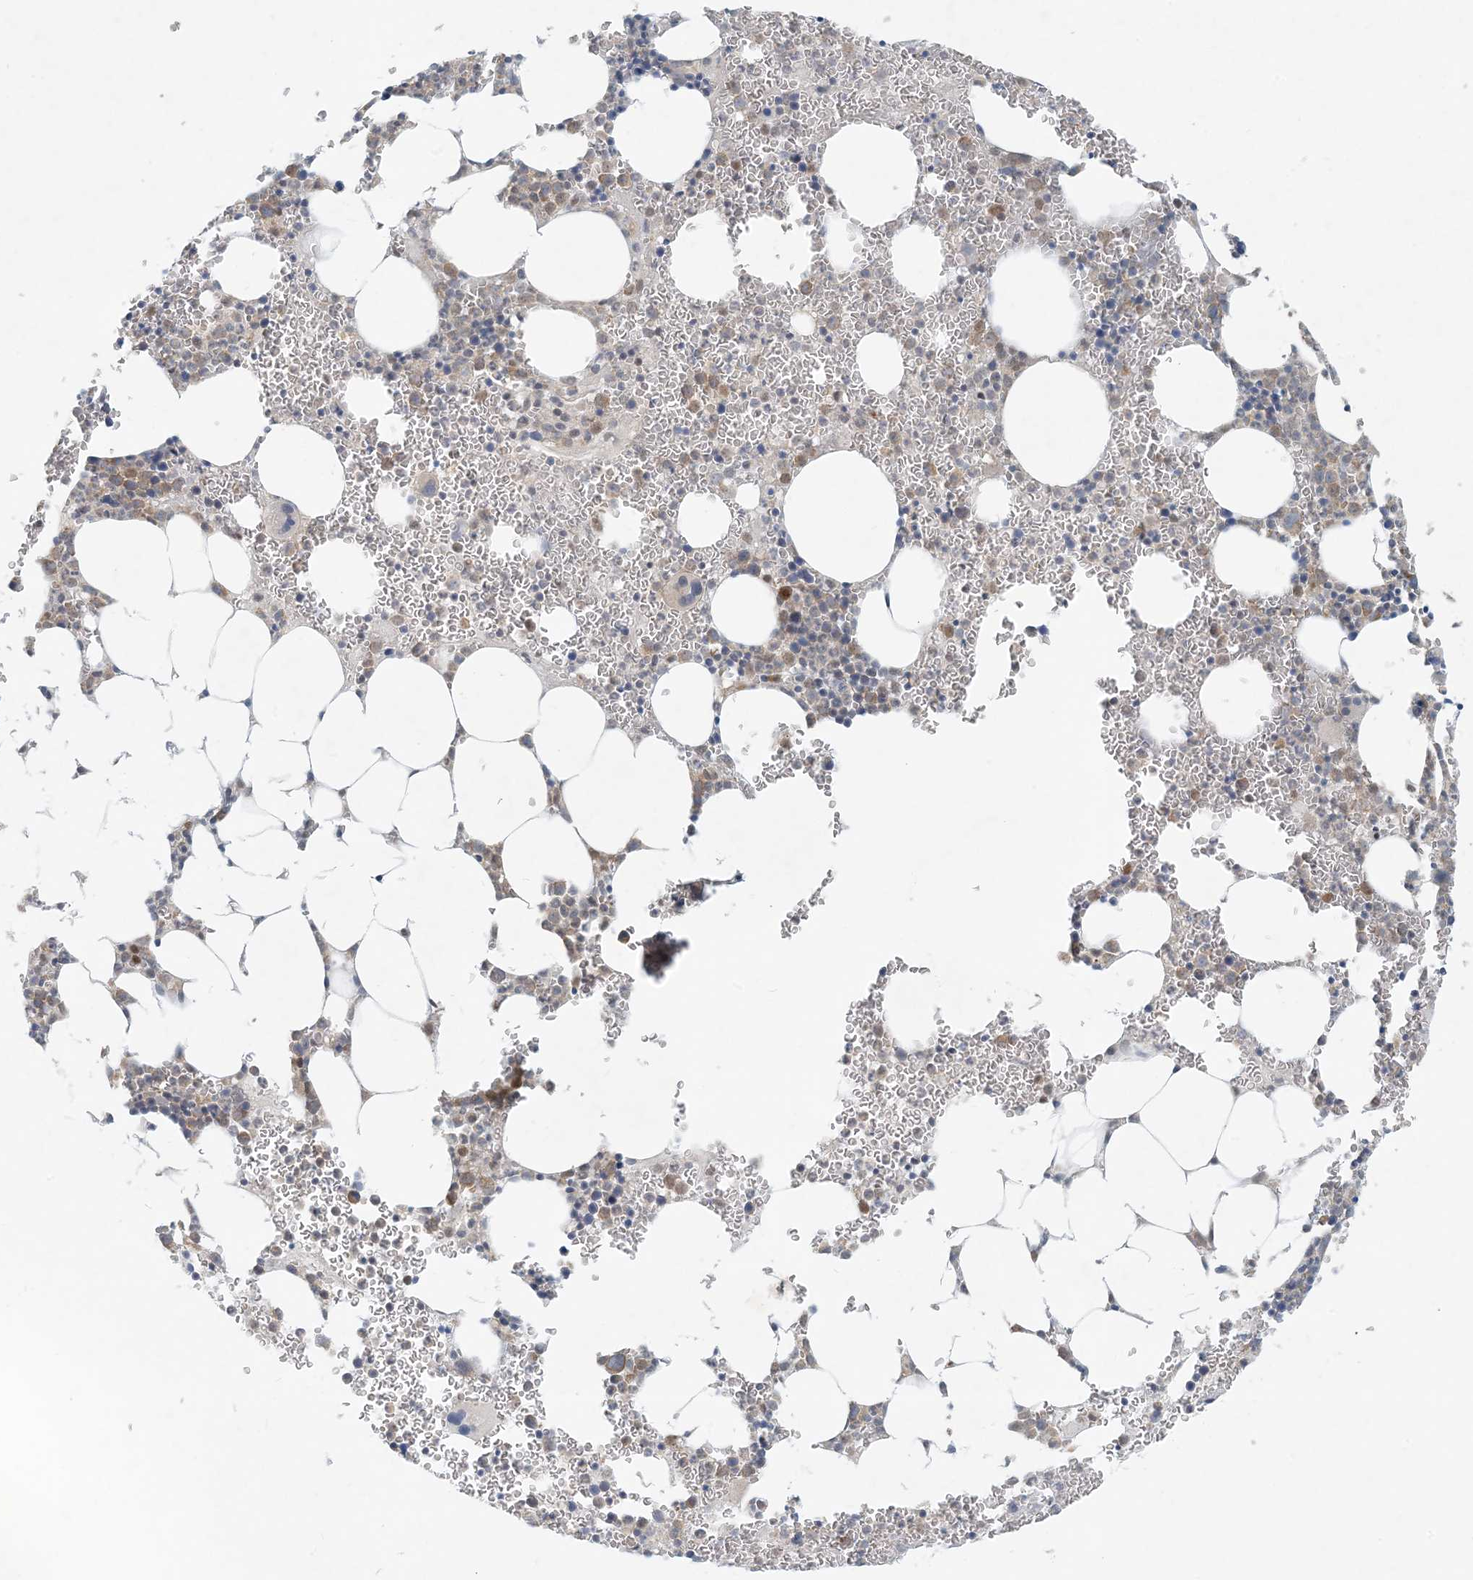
{"staining": {"intensity": "moderate", "quantity": "<25%", "location": "cytoplasmic/membranous,nuclear"}, "tissue": "bone marrow", "cell_type": "Hematopoietic cells", "image_type": "normal", "snomed": [{"axis": "morphology", "description": "Normal tissue, NOS"}, {"axis": "topography", "description": "Bone marrow"}], "caption": "Brown immunohistochemical staining in unremarkable human bone marrow shows moderate cytoplasmic/membranous,nuclear staining in about <25% of hematopoietic cells. The staining was performed using DAB, with brown indicating positive protein expression. Nuclei are stained blue with hematoxylin.", "gene": "OBI1", "patient": {"sex": "female", "age": 78}}